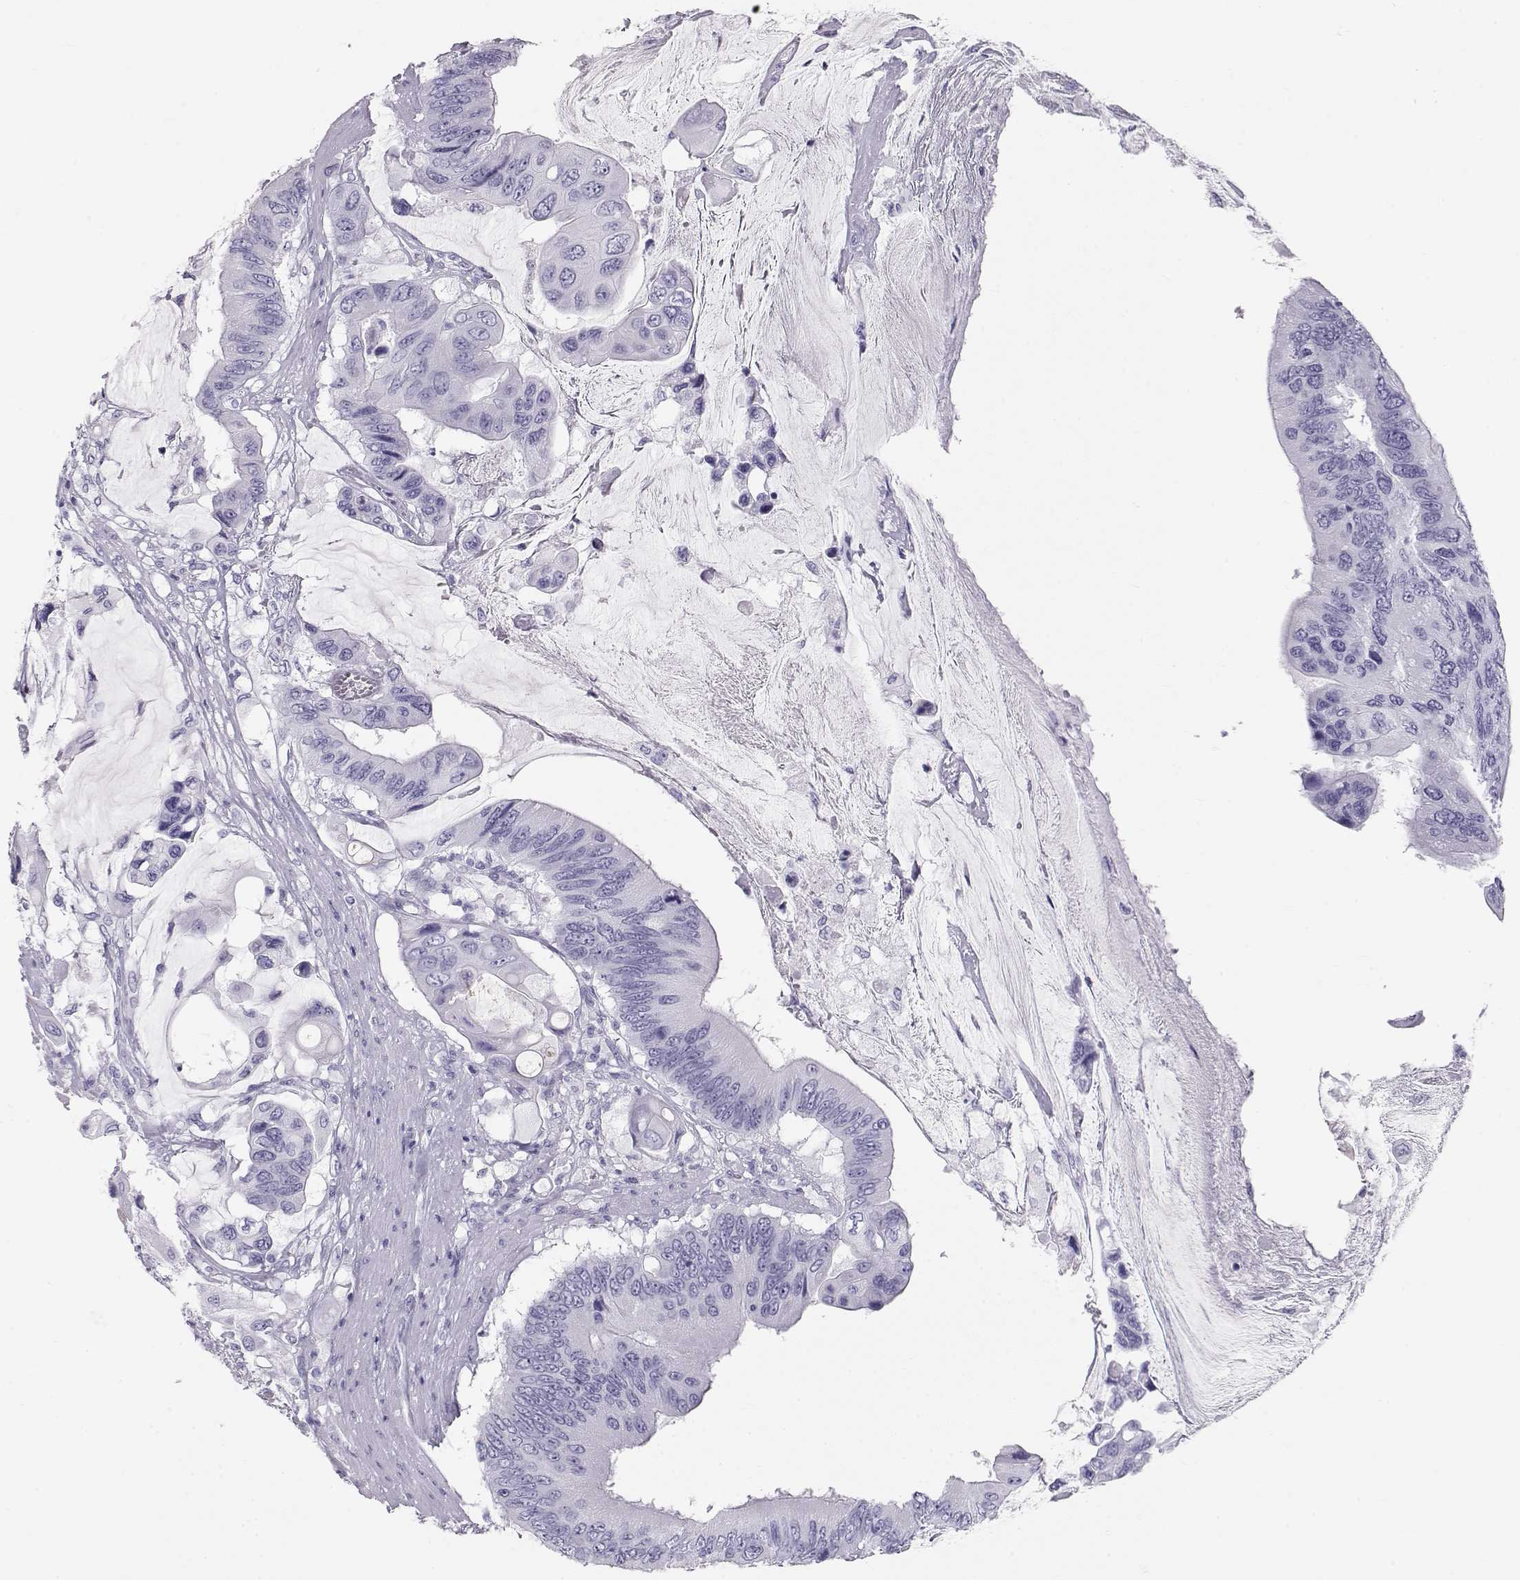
{"staining": {"intensity": "negative", "quantity": "none", "location": "none"}, "tissue": "colorectal cancer", "cell_type": "Tumor cells", "image_type": "cancer", "snomed": [{"axis": "morphology", "description": "Adenocarcinoma, NOS"}, {"axis": "topography", "description": "Rectum"}], "caption": "Immunohistochemistry (IHC) photomicrograph of colorectal adenocarcinoma stained for a protein (brown), which reveals no positivity in tumor cells.", "gene": "RD3", "patient": {"sex": "male", "age": 63}}